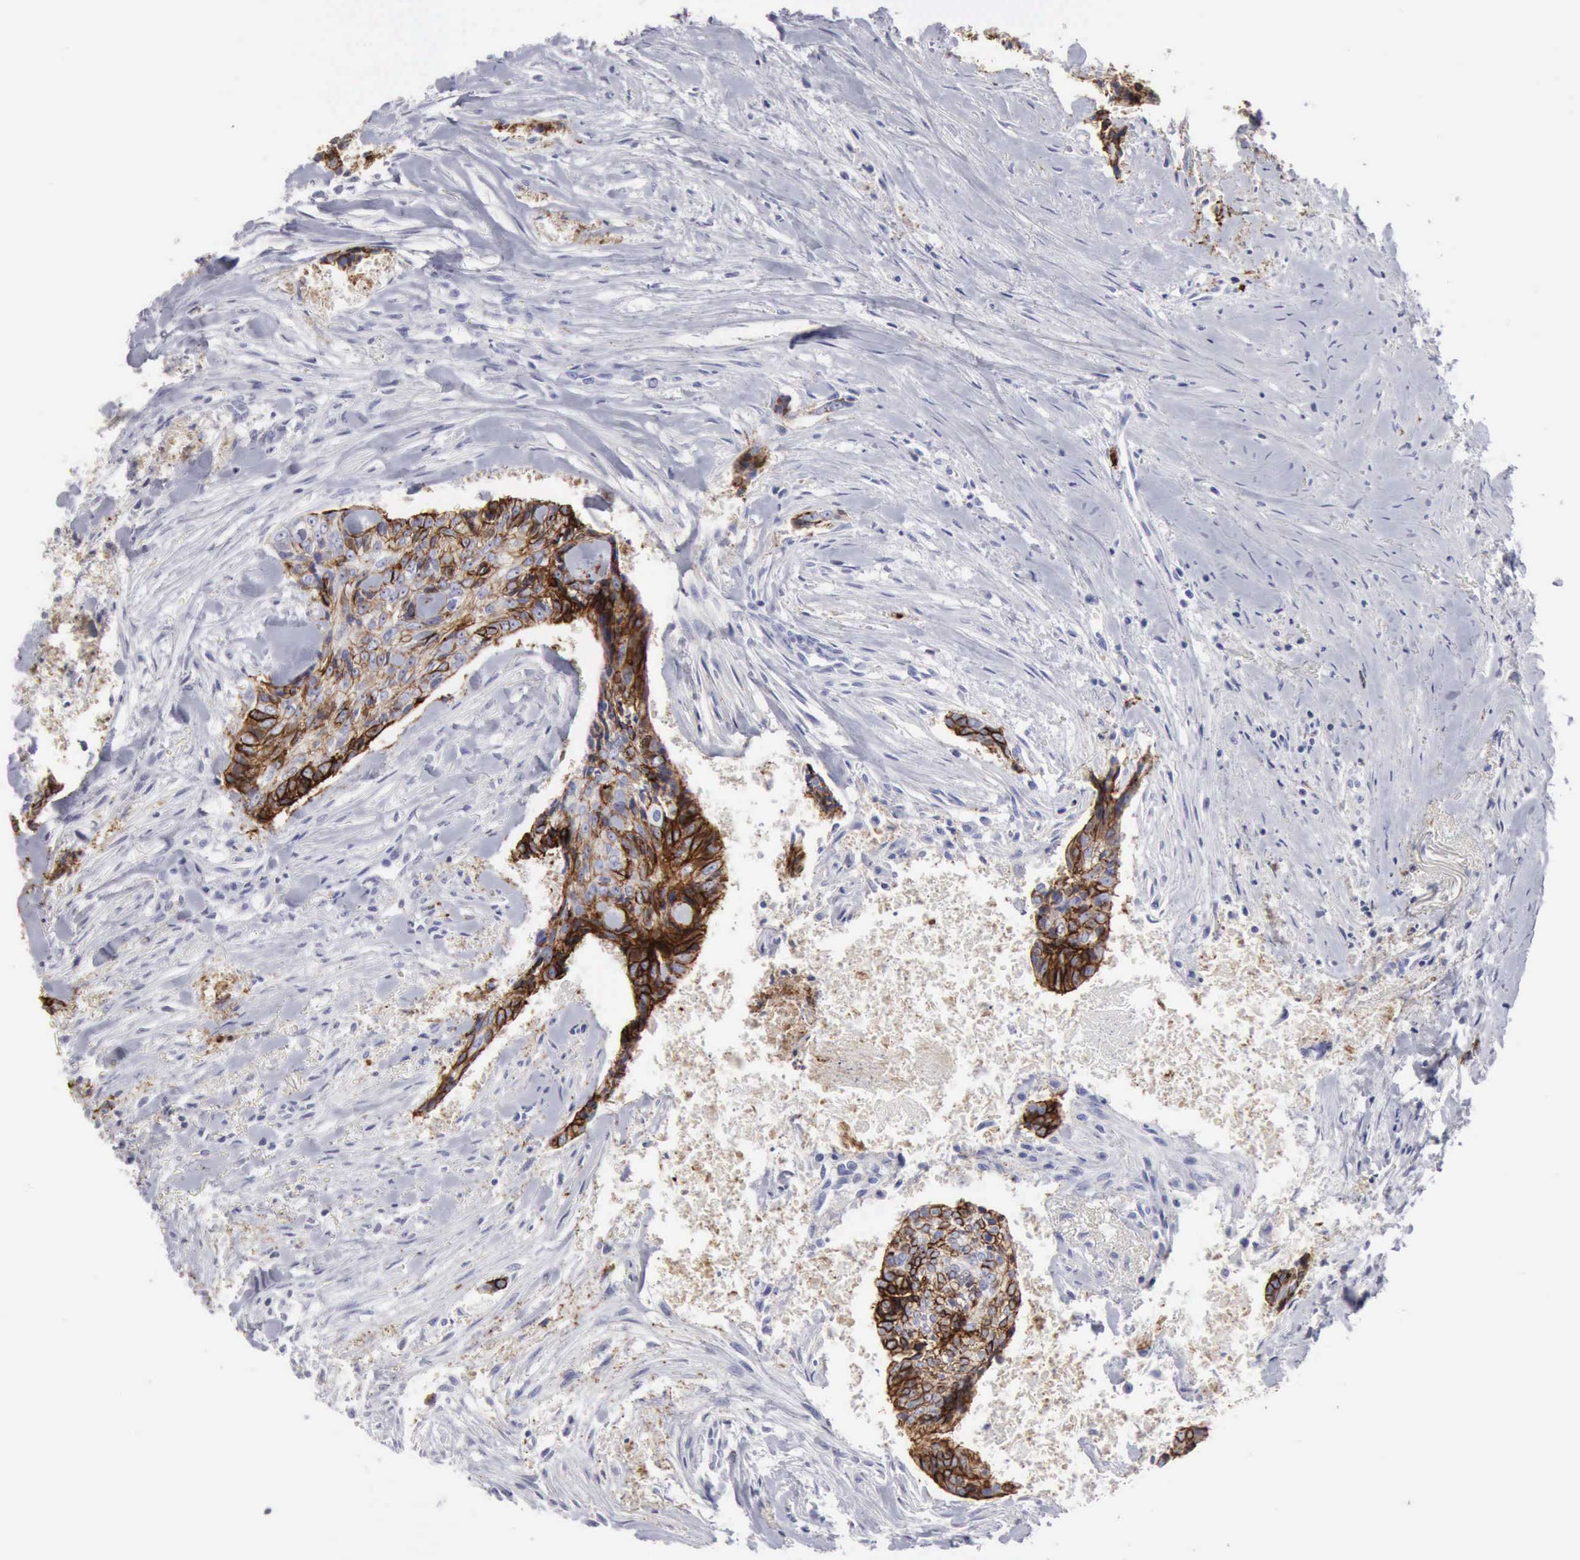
{"staining": {"intensity": "strong", "quantity": "25%-75%", "location": "cytoplasmic/membranous,nuclear"}, "tissue": "head and neck cancer", "cell_type": "Tumor cells", "image_type": "cancer", "snomed": [{"axis": "morphology", "description": "Squamous cell carcinoma, NOS"}, {"axis": "topography", "description": "Salivary gland"}, {"axis": "topography", "description": "Head-Neck"}], "caption": "IHC (DAB (3,3'-diaminobenzidine)) staining of head and neck cancer demonstrates strong cytoplasmic/membranous and nuclear protein staining in about 25%-75% of tumor cells.", "gene": "NCAM1", "patient": {"sex": "male", "age": 70}}